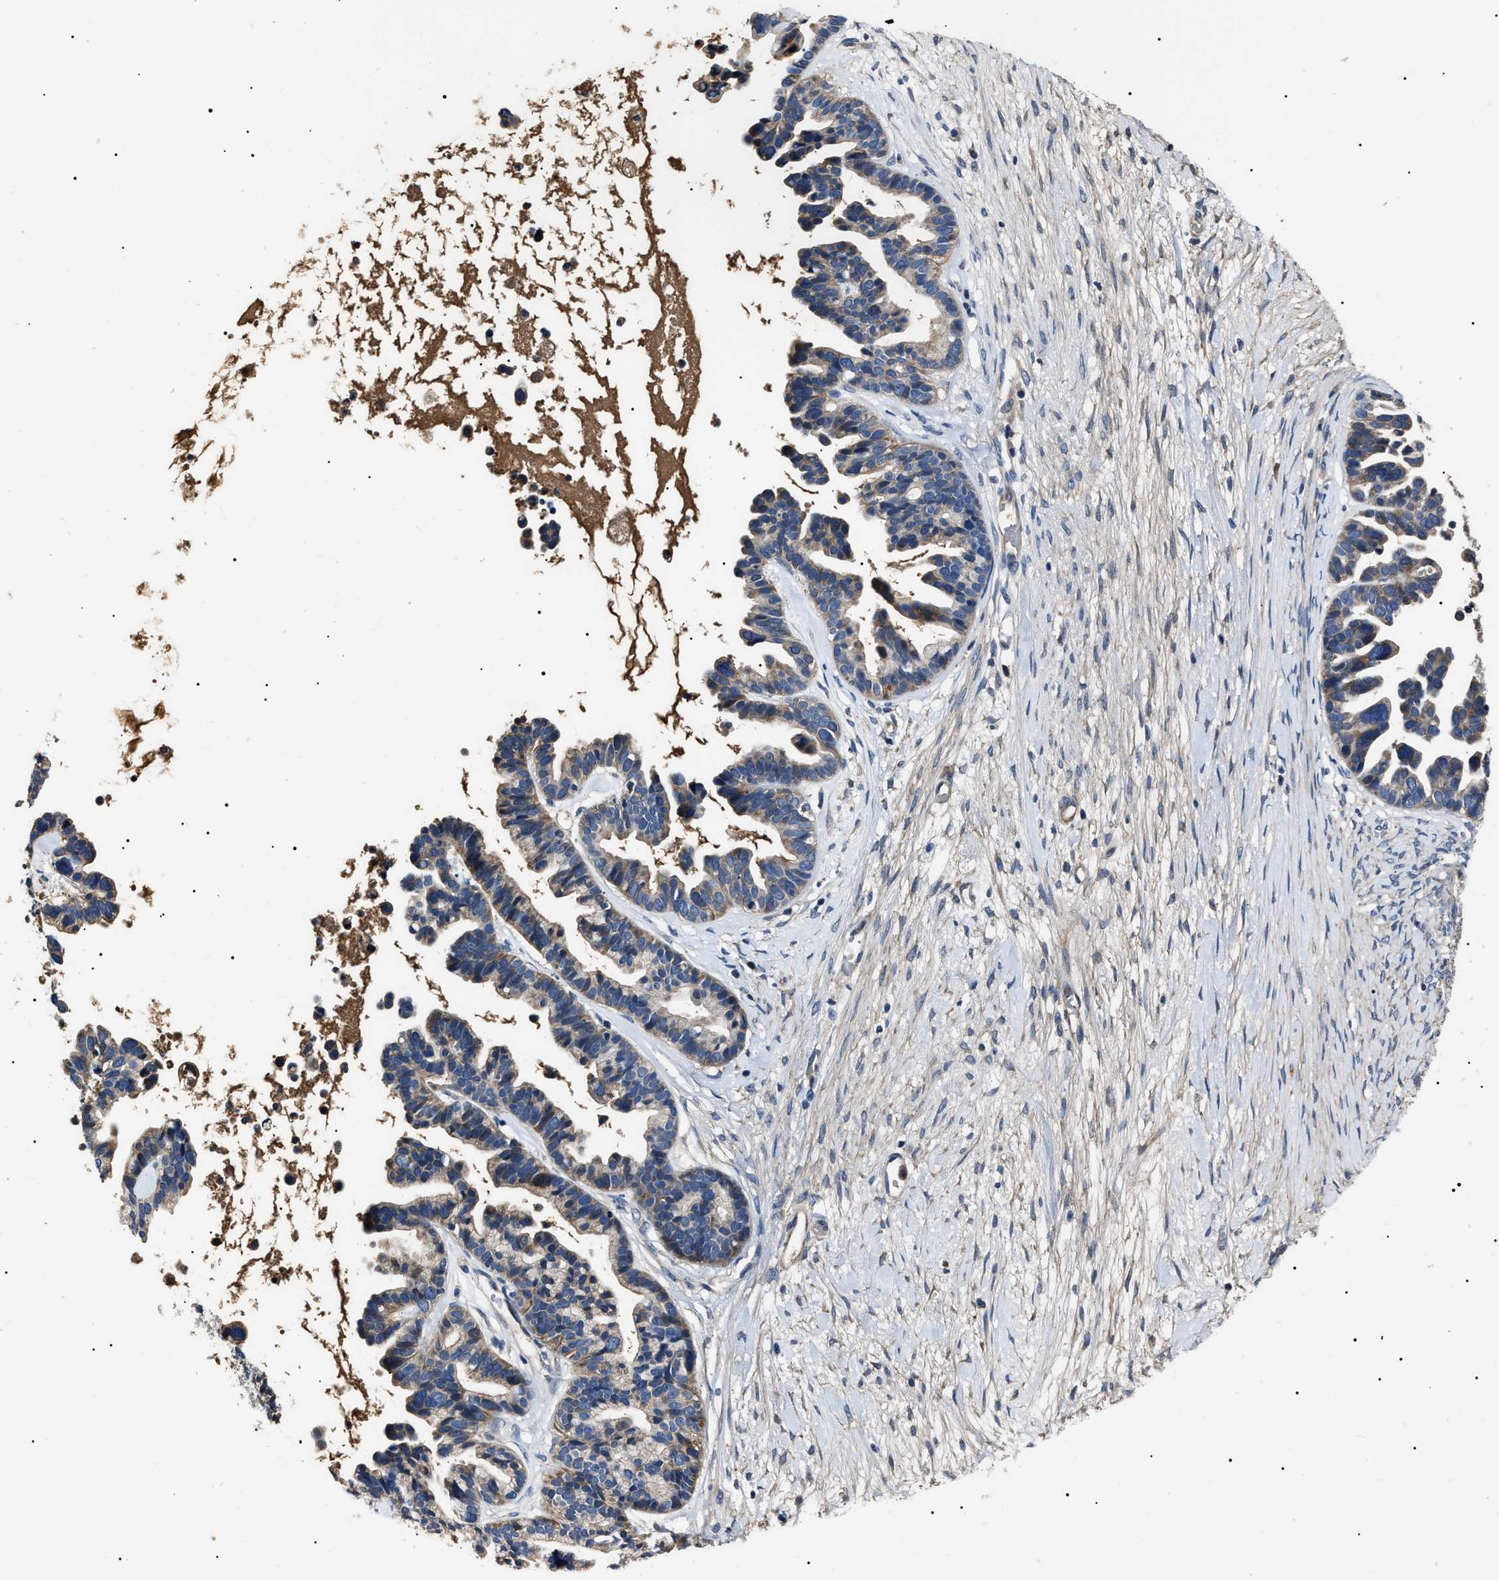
{"staining": {"intensity": "weak", "quantity": "25%-75%", "location": "cytoplasmic/membranous"}, "tissue": "ovarian cancer", "cell_type": "Tumor cells", "image_type": "cancer", "snomed": [{"axis": "morphology", "description": "Cystadenocarcinoma, serous, NOS"}, {"axis": "topography", "description": "Ovary"}], "caption": "This micrograph displays immunohistochemistry (IHC) staining of ovarian cancer (serous cystadenocarcinoma), with low weak cytoplasmic/membranous expression in about 25%-75% of tumor cells.", "gene": "IFT81", "patient": {"sex": "female", "age": 56}}